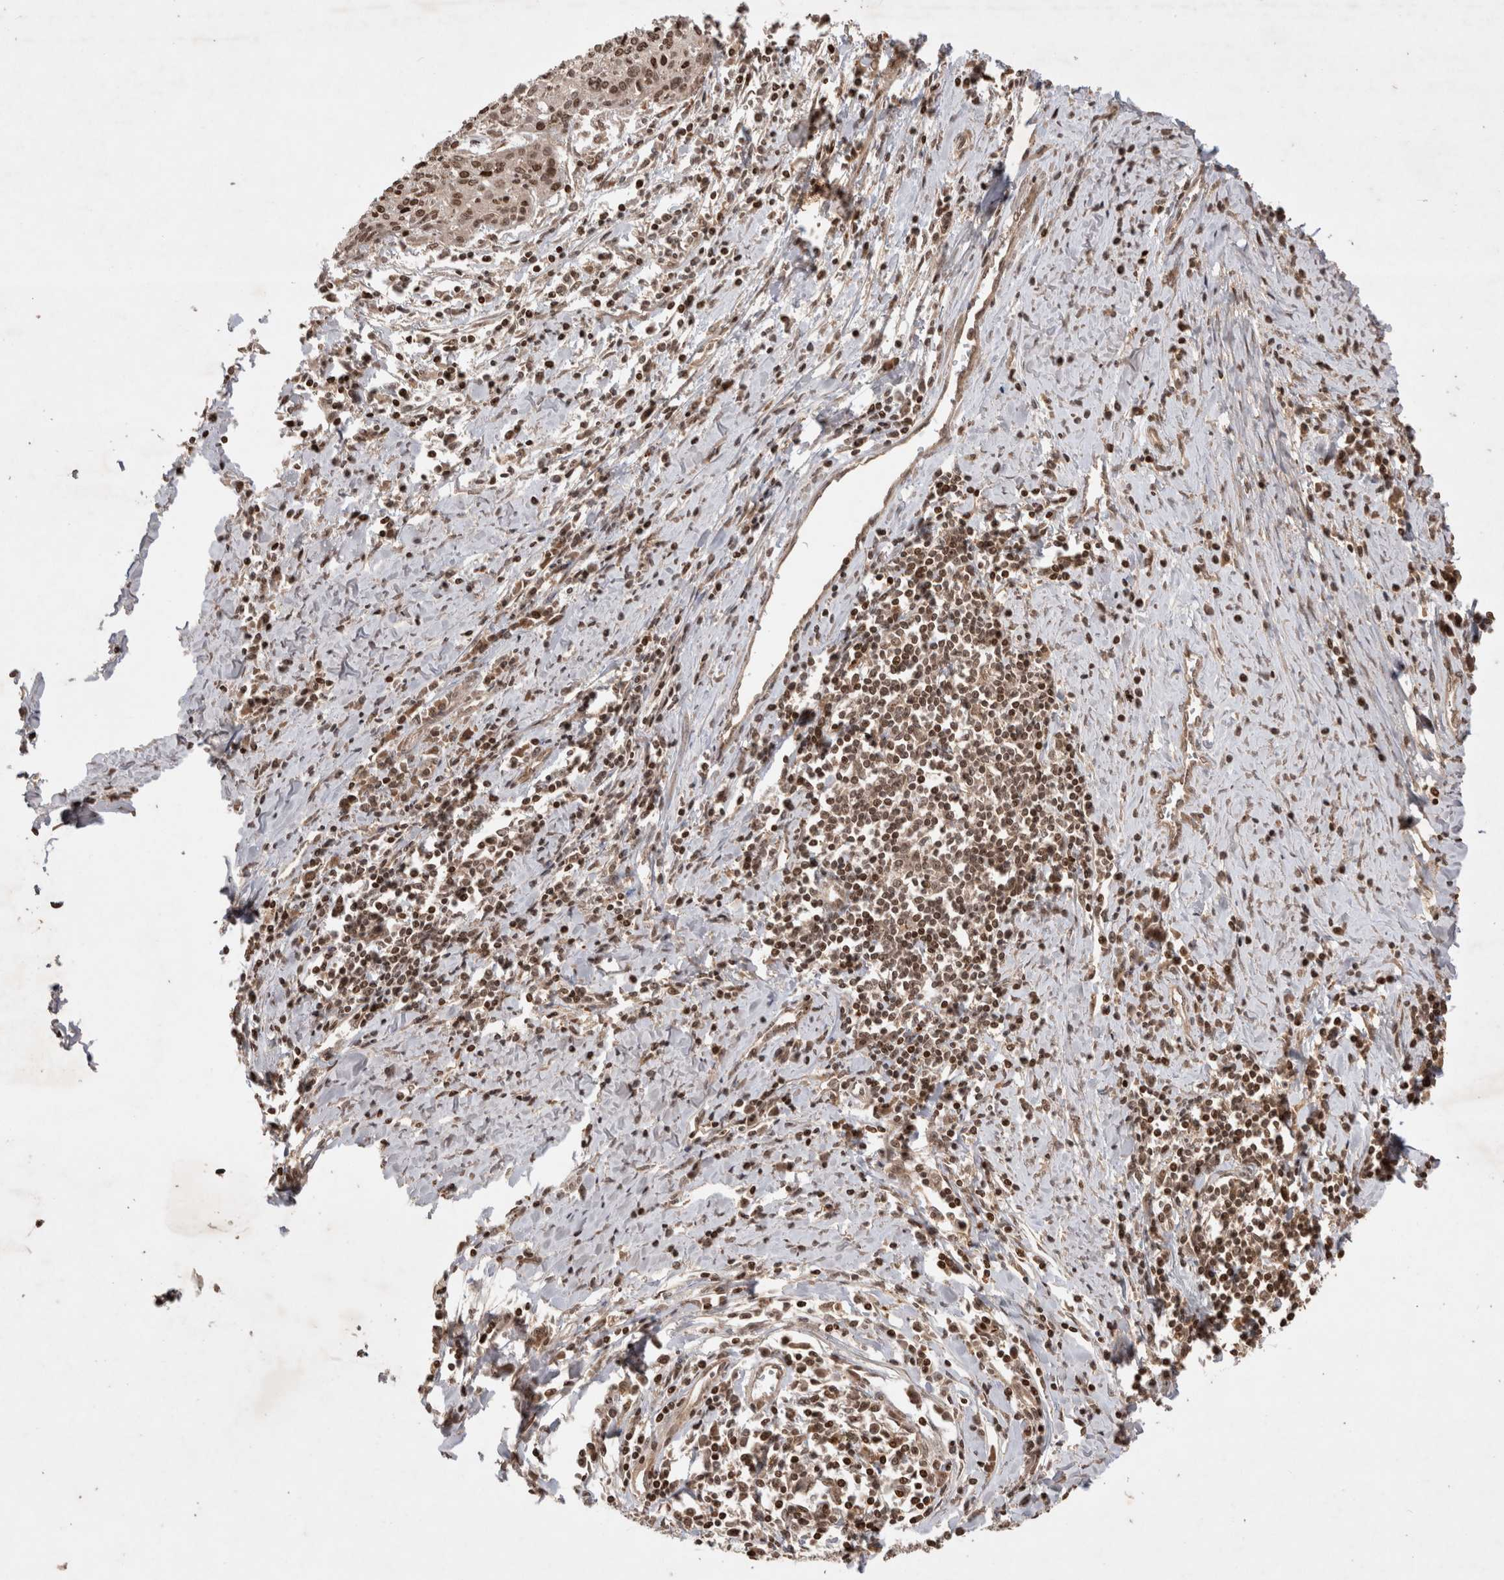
{"staining": {"intensity": "moderate", "quantity": ">75%", "location": "nuclear"}, "tissue": "cervical cancer", "cell_type": "Tumor cells", "image_type": "cancer", "snomed": [{"axis": "morphology", "description": "Squamous cell carcinoma, NOS"}, {"axis": "topography", "description": "Cervix"}], "caption": "This micrograph displays immunohistochemistry (IHC) staining of human cervical squamous cell carcinoma, with medium moderate nuclear positivity in approximately >75% of tumor cells.", "gene": "FAM221A", "patient": {"sex": "female", "age": 51}}